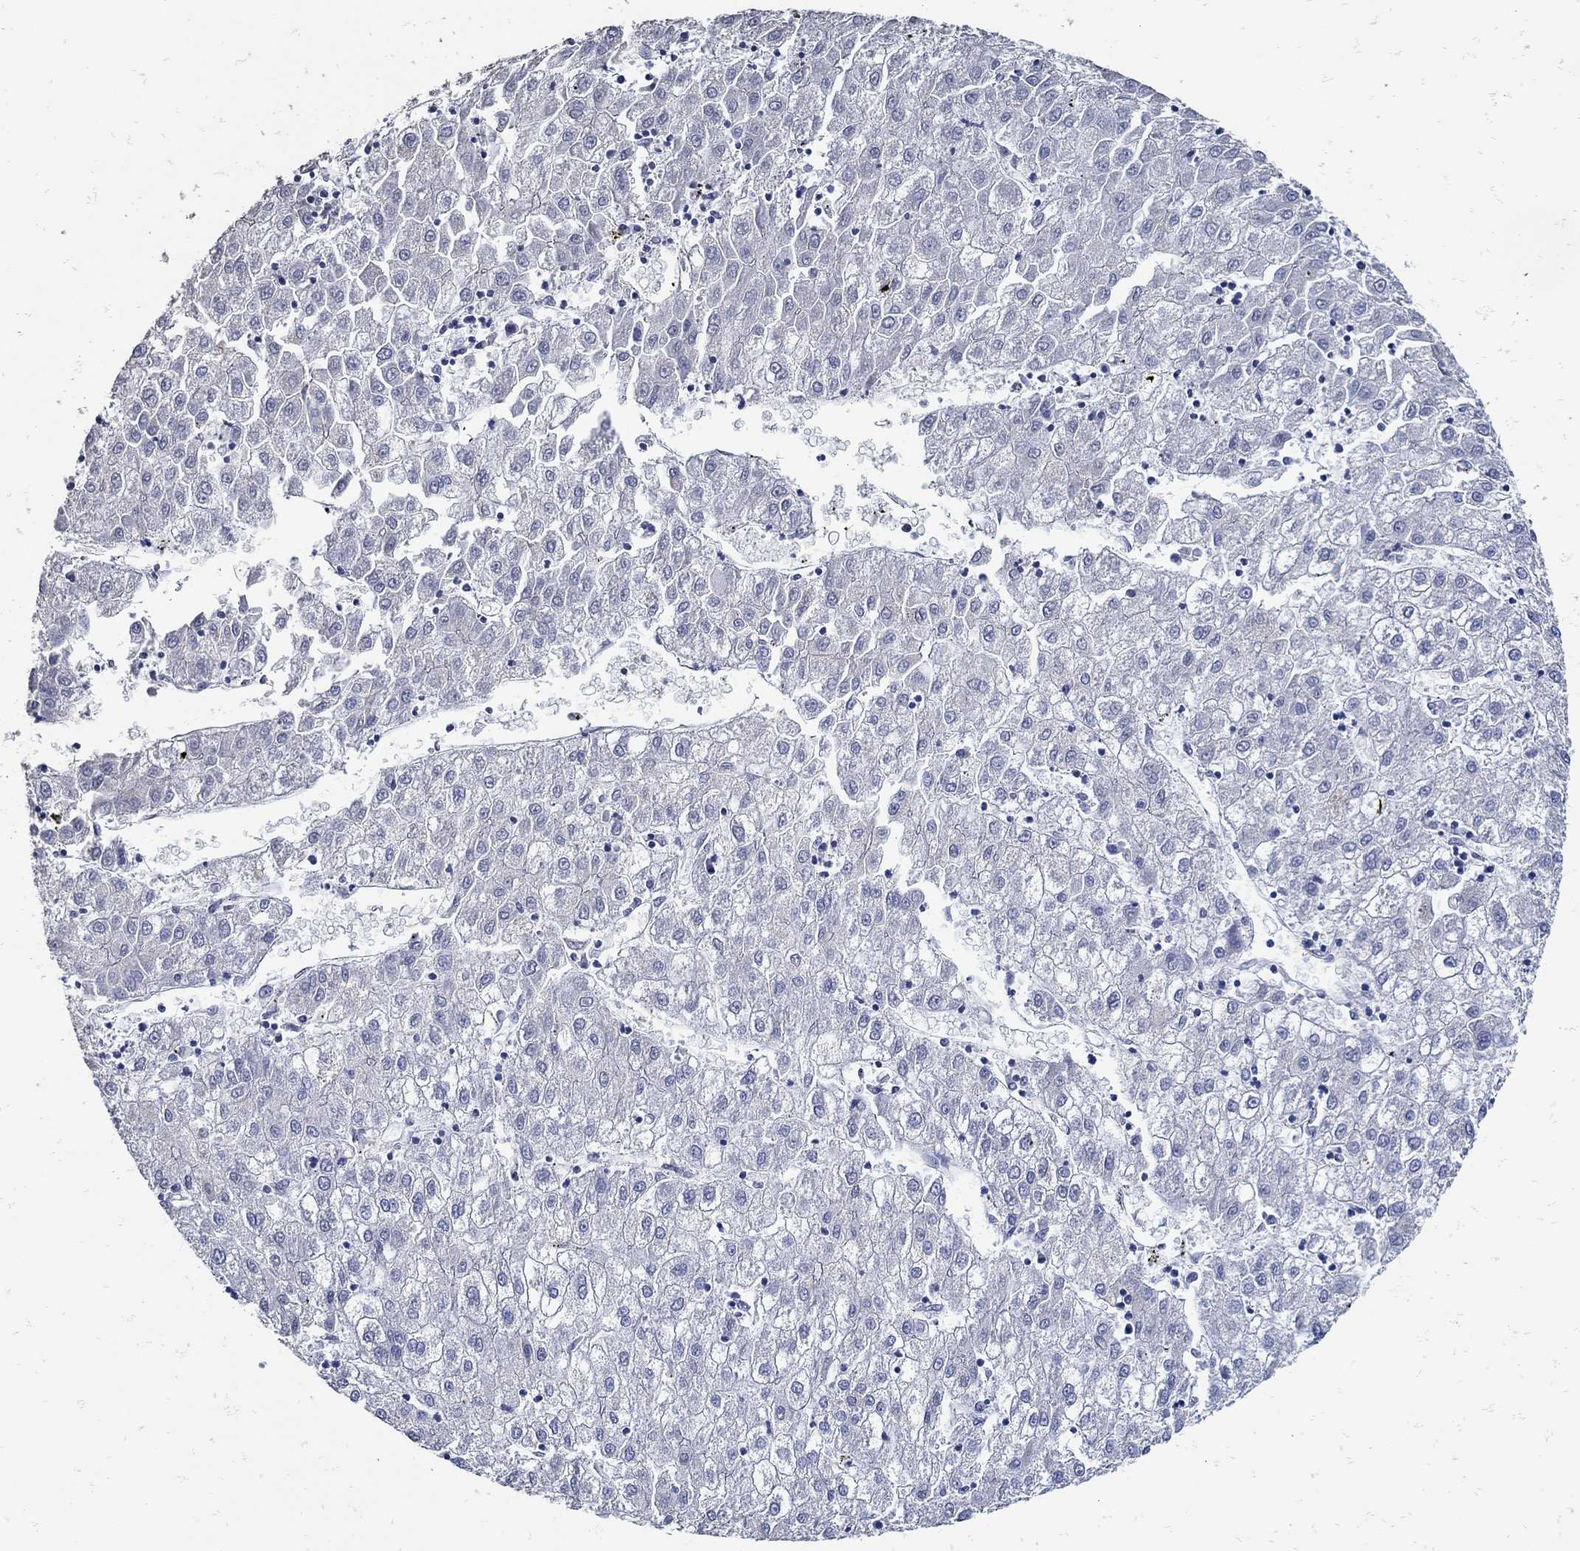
{"staining": {"intensity": "negative", "quantity": "none", "location": "none"}, "tissue": "liver cancer", "cell_type": "Tumor cells", "image_type": "cancer", "snomed": [{"axis": "morphology", "description": "Carcinoma, Hepatocellular, NOS"}, {"axis": "topography", "description": "Liver"}], "caption": "Tumor cells show no significant protein positivity in liver cancer.", "gene": "KCNN3", "patient": {"sex": "male", "age": 72}}